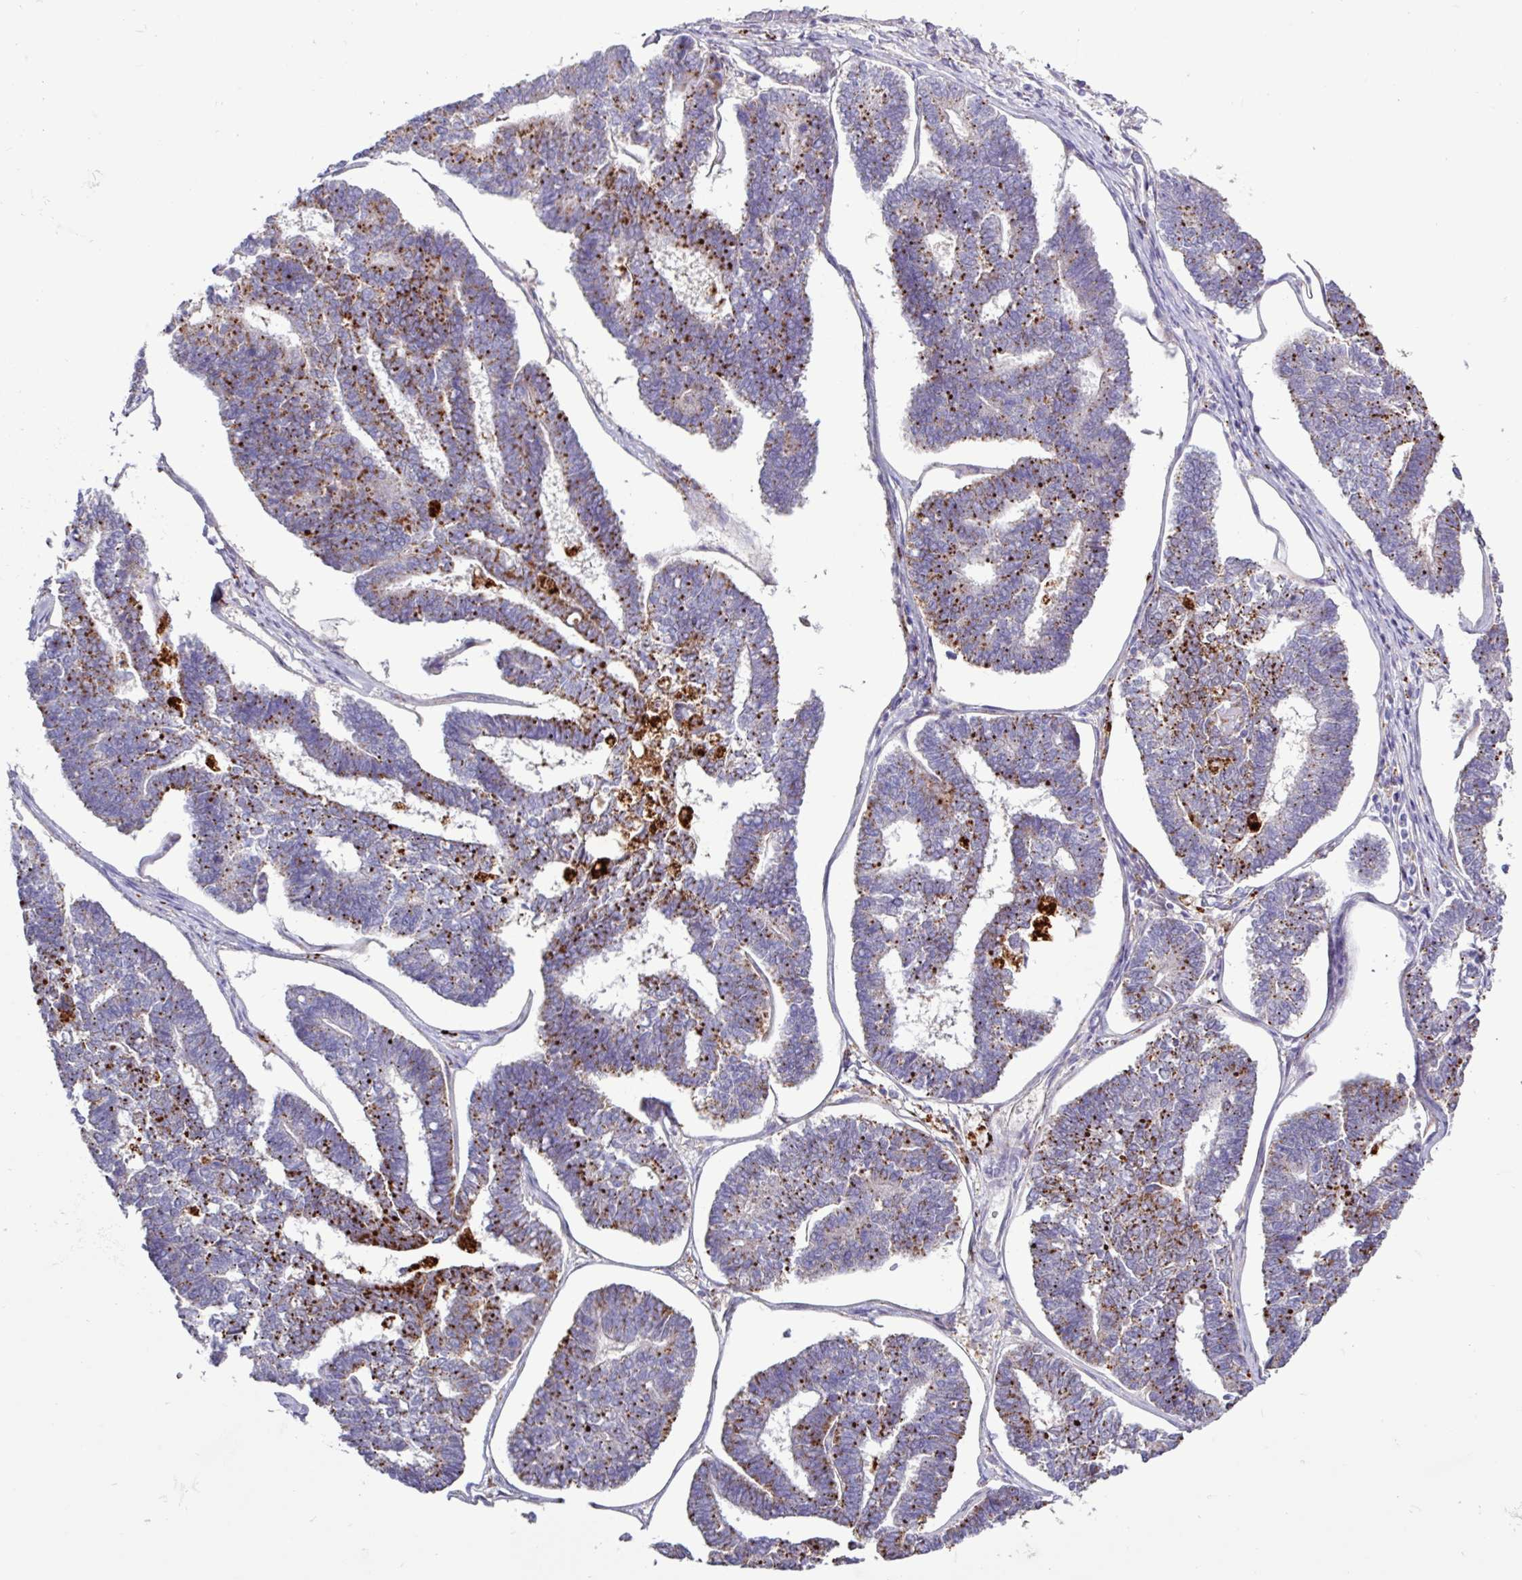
{"staining": {"intensity": "strong", "quantity": "25%-75%", "location": "cytoplasmic/membranous"}, "tissue": "endometrial cancer", "cell_type": "Tumor cells", "image_type": "cancer", "snomed": [{"axis": "morphology", "description": "Adenocarcinoma, NOS"}, {"axis": "topography", "description": "Endometrium"}], "caption": "Protein expression analysis of endometrial cancer demonstrates strong cytoplasmic/membranous expression in approximately 25%-75% of tumor cells.", "gene": "AMIGO2", "patient": {"sex": "female", "age": 70}}